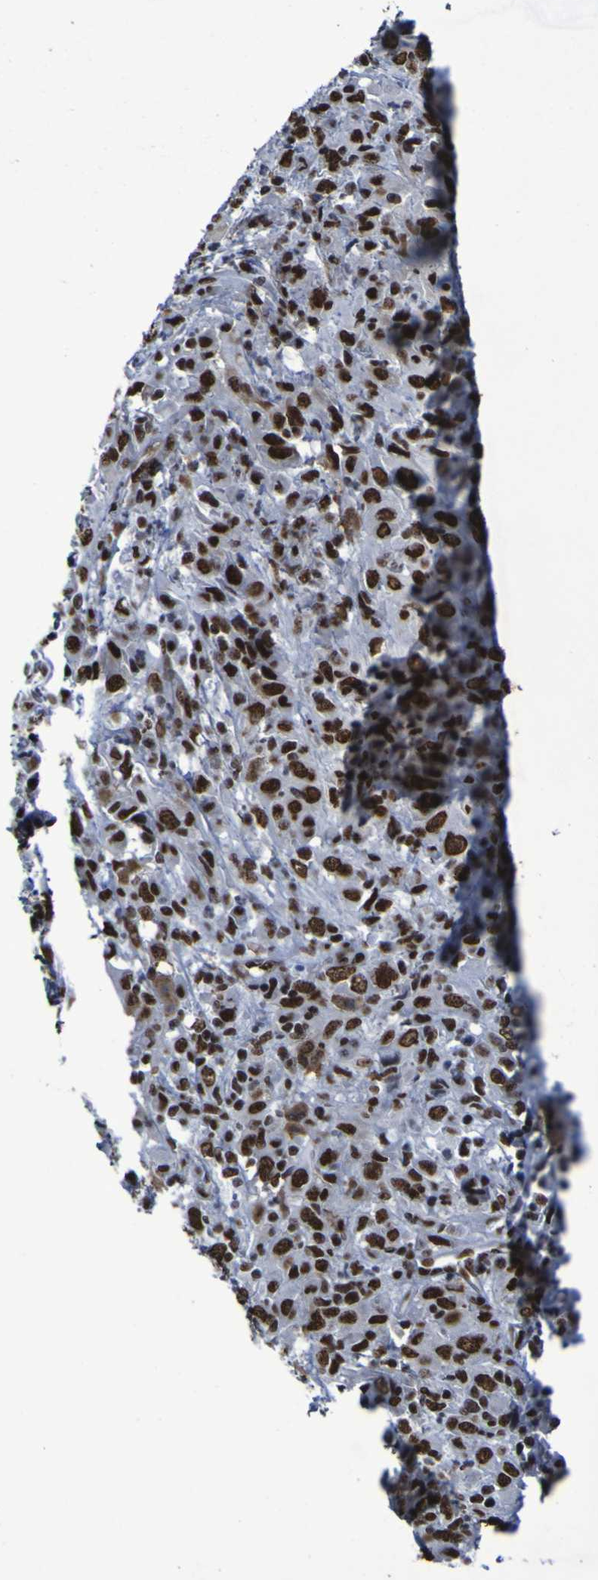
{"staining": {"intensity": "strong", "quantity": ">75%", "location": "nuclear"}, "tissue": "cervical cancer", "cell_type": "Tumor cells", "image_type": "cancer", "snomed": [{"axis": "morphology", "description": "Squamous cell carcinoma, NOS"}, {"axis": "topography", "description": "Cervix"}], "caption": "Strong nuclear protein staining is identified in approximately >75% of tumor cells in cervical cancer.", "gene": "HNRNPR", "patient": {"sex": "female", "age": 46}}